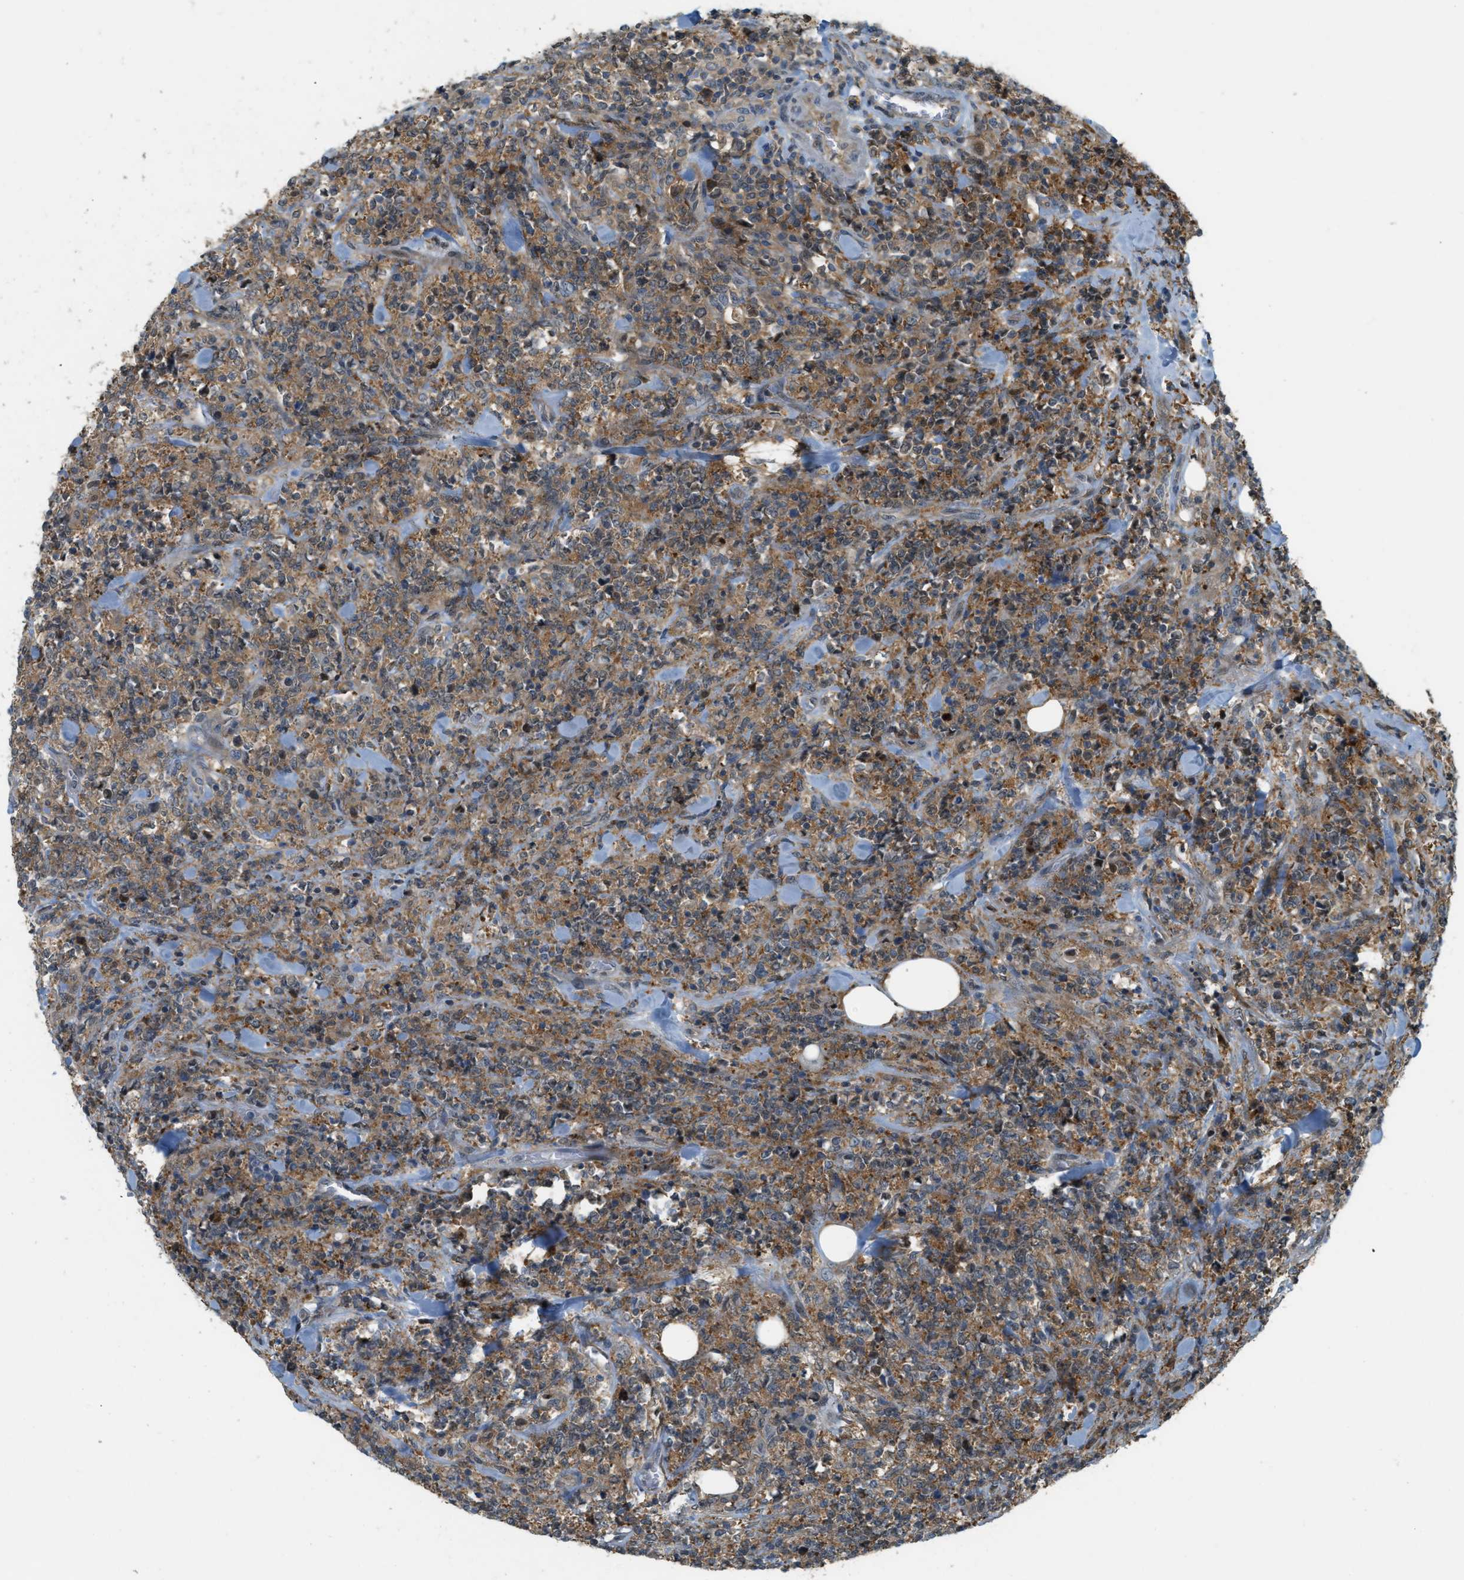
{"staining": {"intensity": "moderate", "quantity": ">75%", "location": "cytoplasmic/membranous"}, "tissue": "lymphoma", "cell_type": "Tumor cells", "image_type": "cancer", "snomed": [{"axis": "morphology", "description": "Malignant lymphoma, non-Hodgkin's type, High grade"}, {"axis": "topography", "description": "Soft tissue"}], "caption": "A high-resolution image shows immunohistochemistry staining of malignant lymphoma, non-Hodgkin's type (high-grade), which reveals moderate cytoplasmic/membranous positivity in about >75% of tumor cells. (Stains: DAB in brown, nuclei in blue, Microscopy: brightfield microscopy at high magnification).", "gene": "PDCL3", "patient": {"sex": "male", "age": 18}}